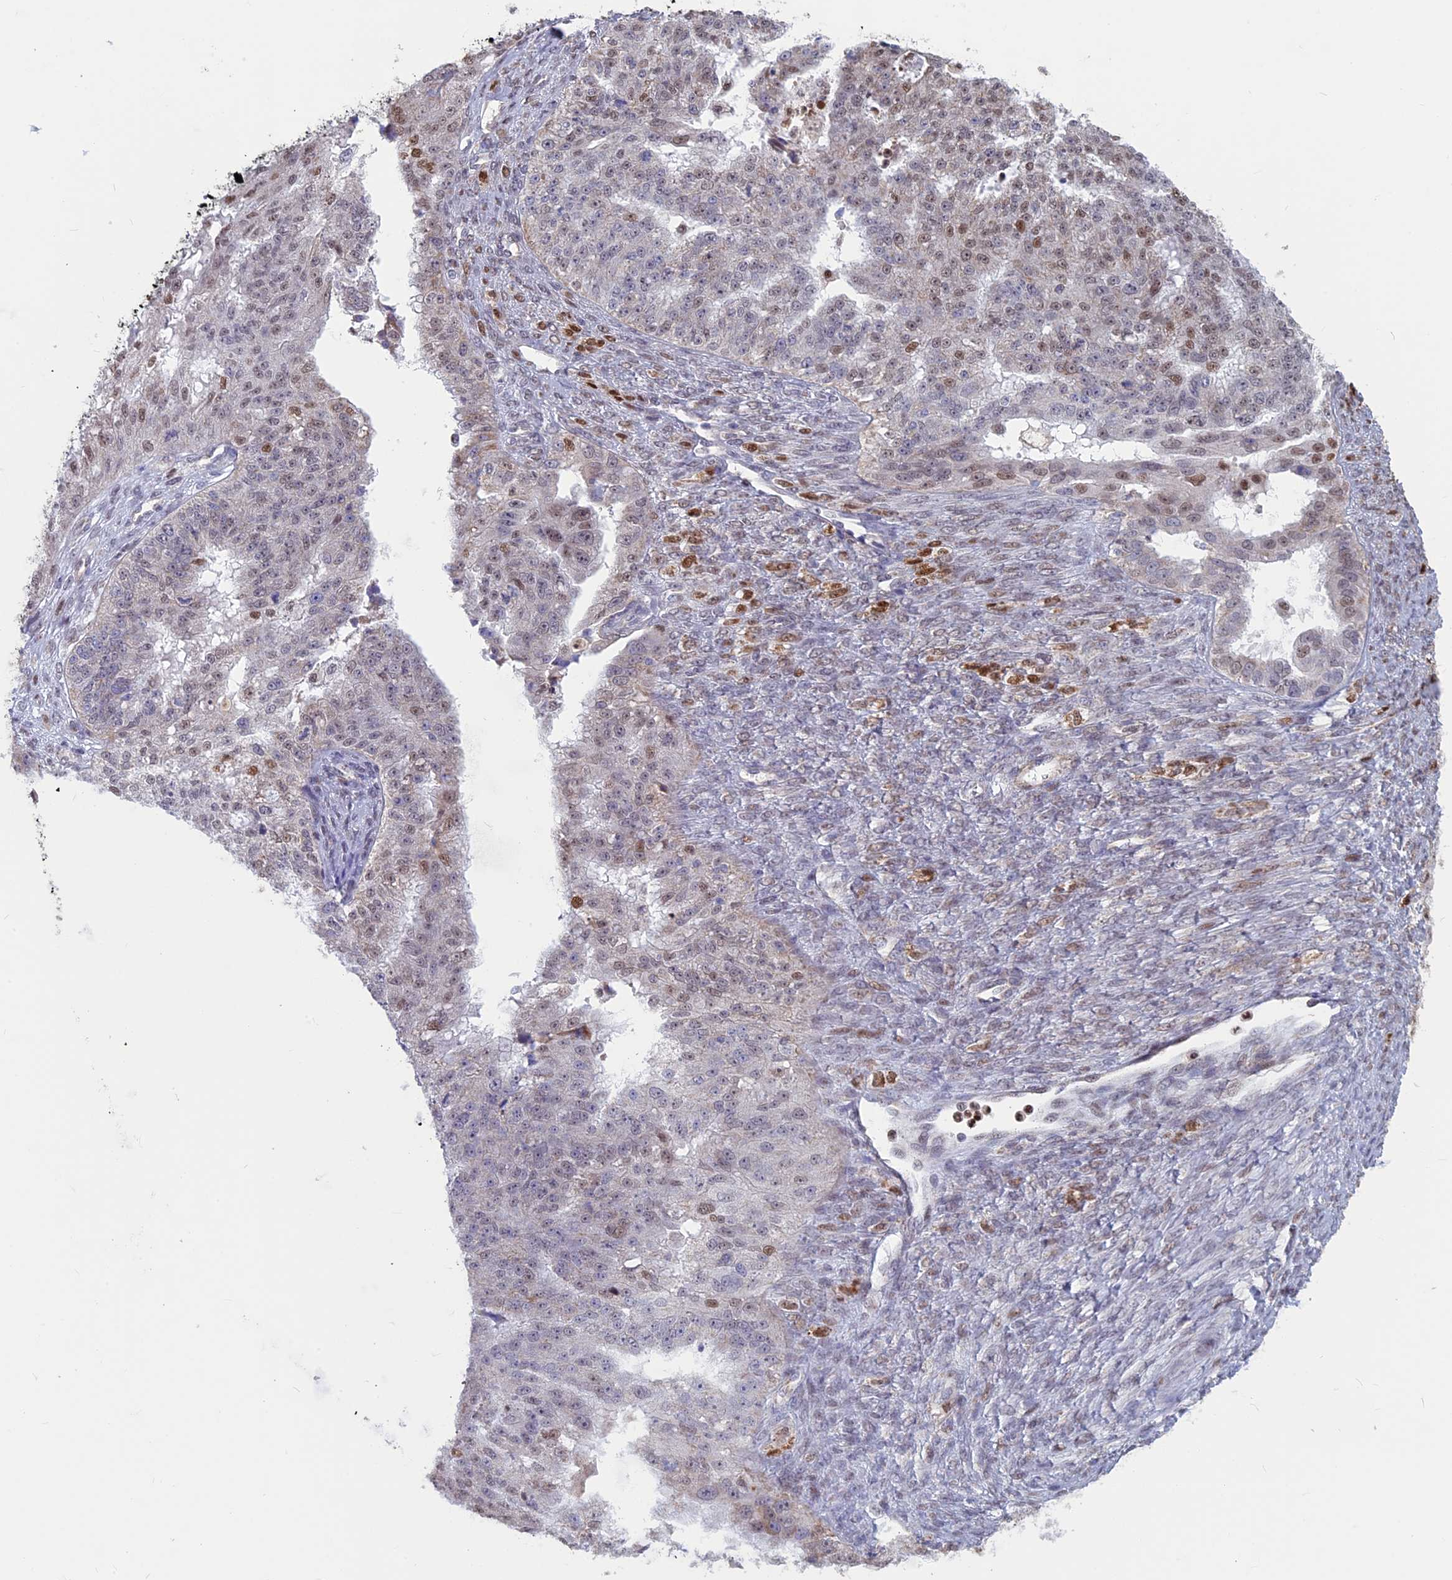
{"staining": {"intensity": "moderate", "quantity": "<25%", "location": "nuclear"}, "tissue": "ovarian cancer", "cell_type": "Tumor cells", "image_type": "cancer", "snomed": [{"axis": "morphology", "description": "Cystadenocarcinoma, serous, NOS"}, {"axis": "topography", "description": "Ovary"}], "caption": "Protein expression analysis of serous cystadenocarcinoma (ovarian) shows moderate nuclear staining in about <25% of tumor cells. (Stains: DAB in brown, nuclei in blue, Microscopy: brightfield microscopy at high magnification).", "gene": "ACSS1", "patient": {"sex": "female", "age": 58}}